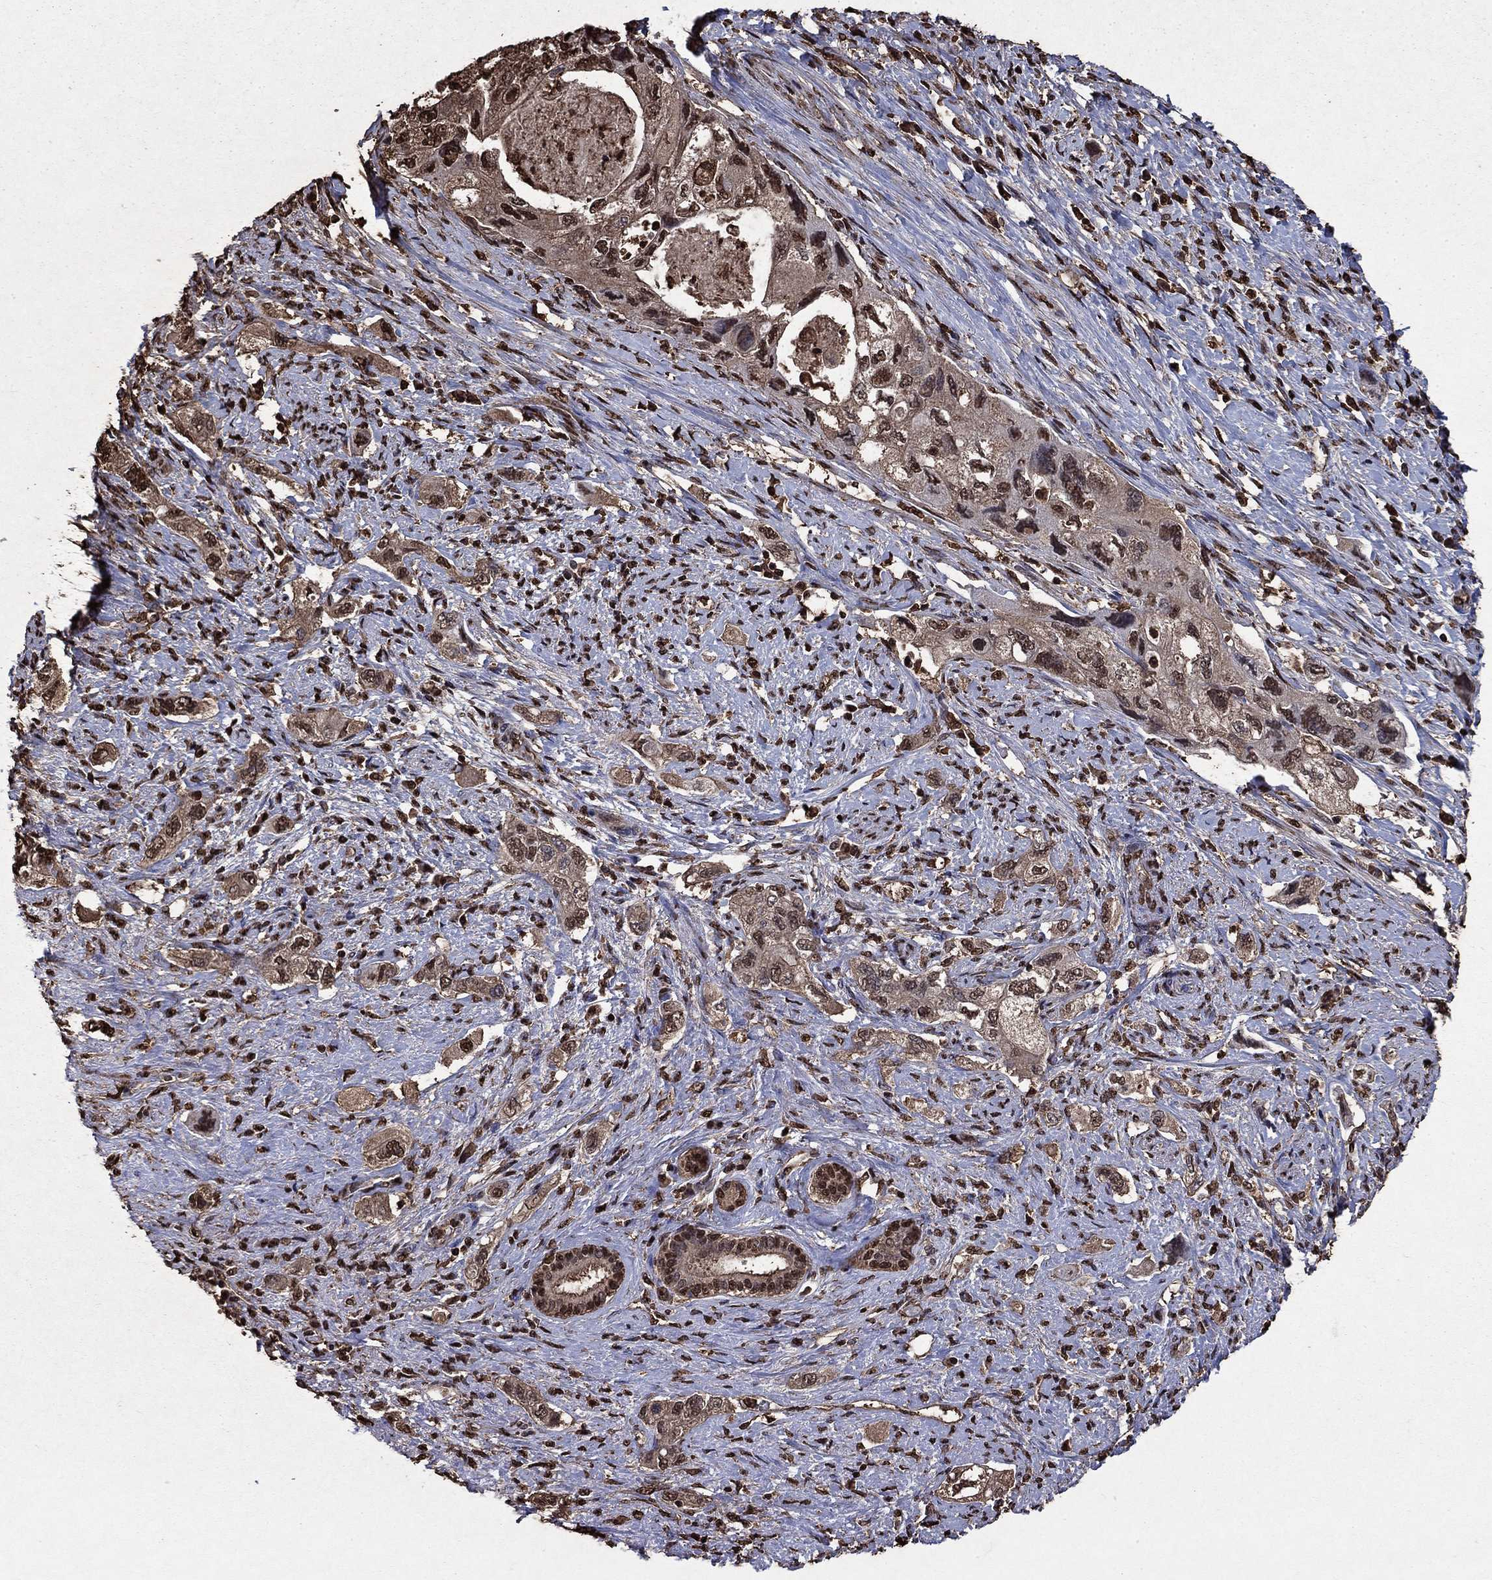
{"staining": {"intensity": "moderate", "quantity": "25%-75%", "location": "nuclear"}, "tissue": "pancreatic cancer", "cell_type": "Tumor cells", "image_type": "cancer", "snomed": [{"axis": "morphology", "description": "Adenocarcinoma, NOS"}, {"axis": "topography", "description": "Pancreas"}], "caption": "Moderate nuclear staining is identified in about 25%-75% of tumor cells in adenocarcinoma (pancreatic).", "gene": "GAPDH", "patient": {"sex": "female", "age": 73}}